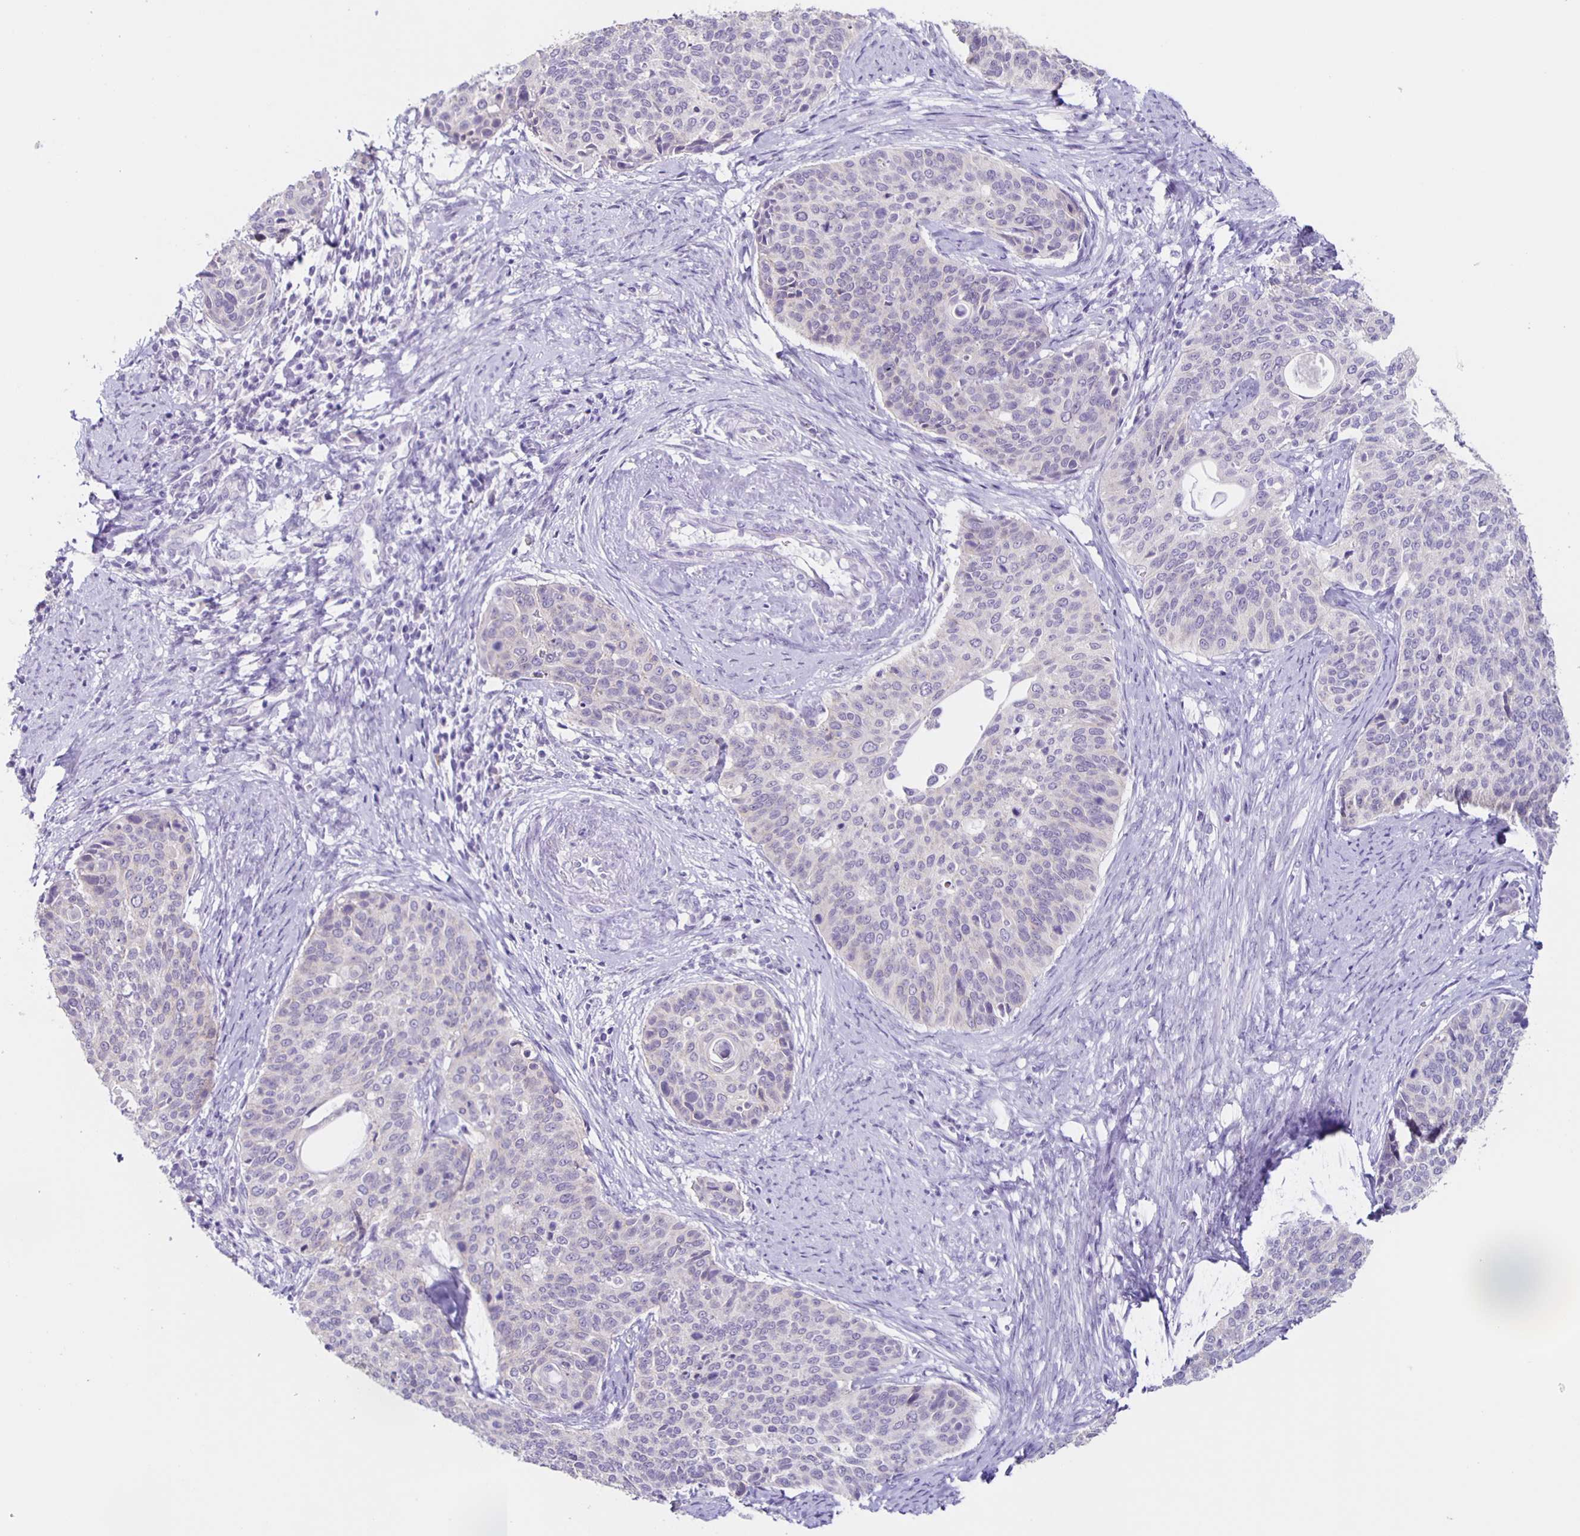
{"staining": {"intensity": "negative", "quantity": "none", "location": "none"}, "tissue": "cervical cancer", "cell_type": "Tumor cells", "image_type": "cancer", "snomed": [{"axis": "morphology", "description": "Squamous cell carcinoma, NOS"}, {"axis": "topography", "description": "Cervix"}], "caption": "An IHC micrograph of cervical squamous cell carcinoma is shown. There is no staining in tumor cells of cervical squamous cell carcinoma.", "gene": "SLC12A3", "patient": {"sex": "female", "age": 69}}